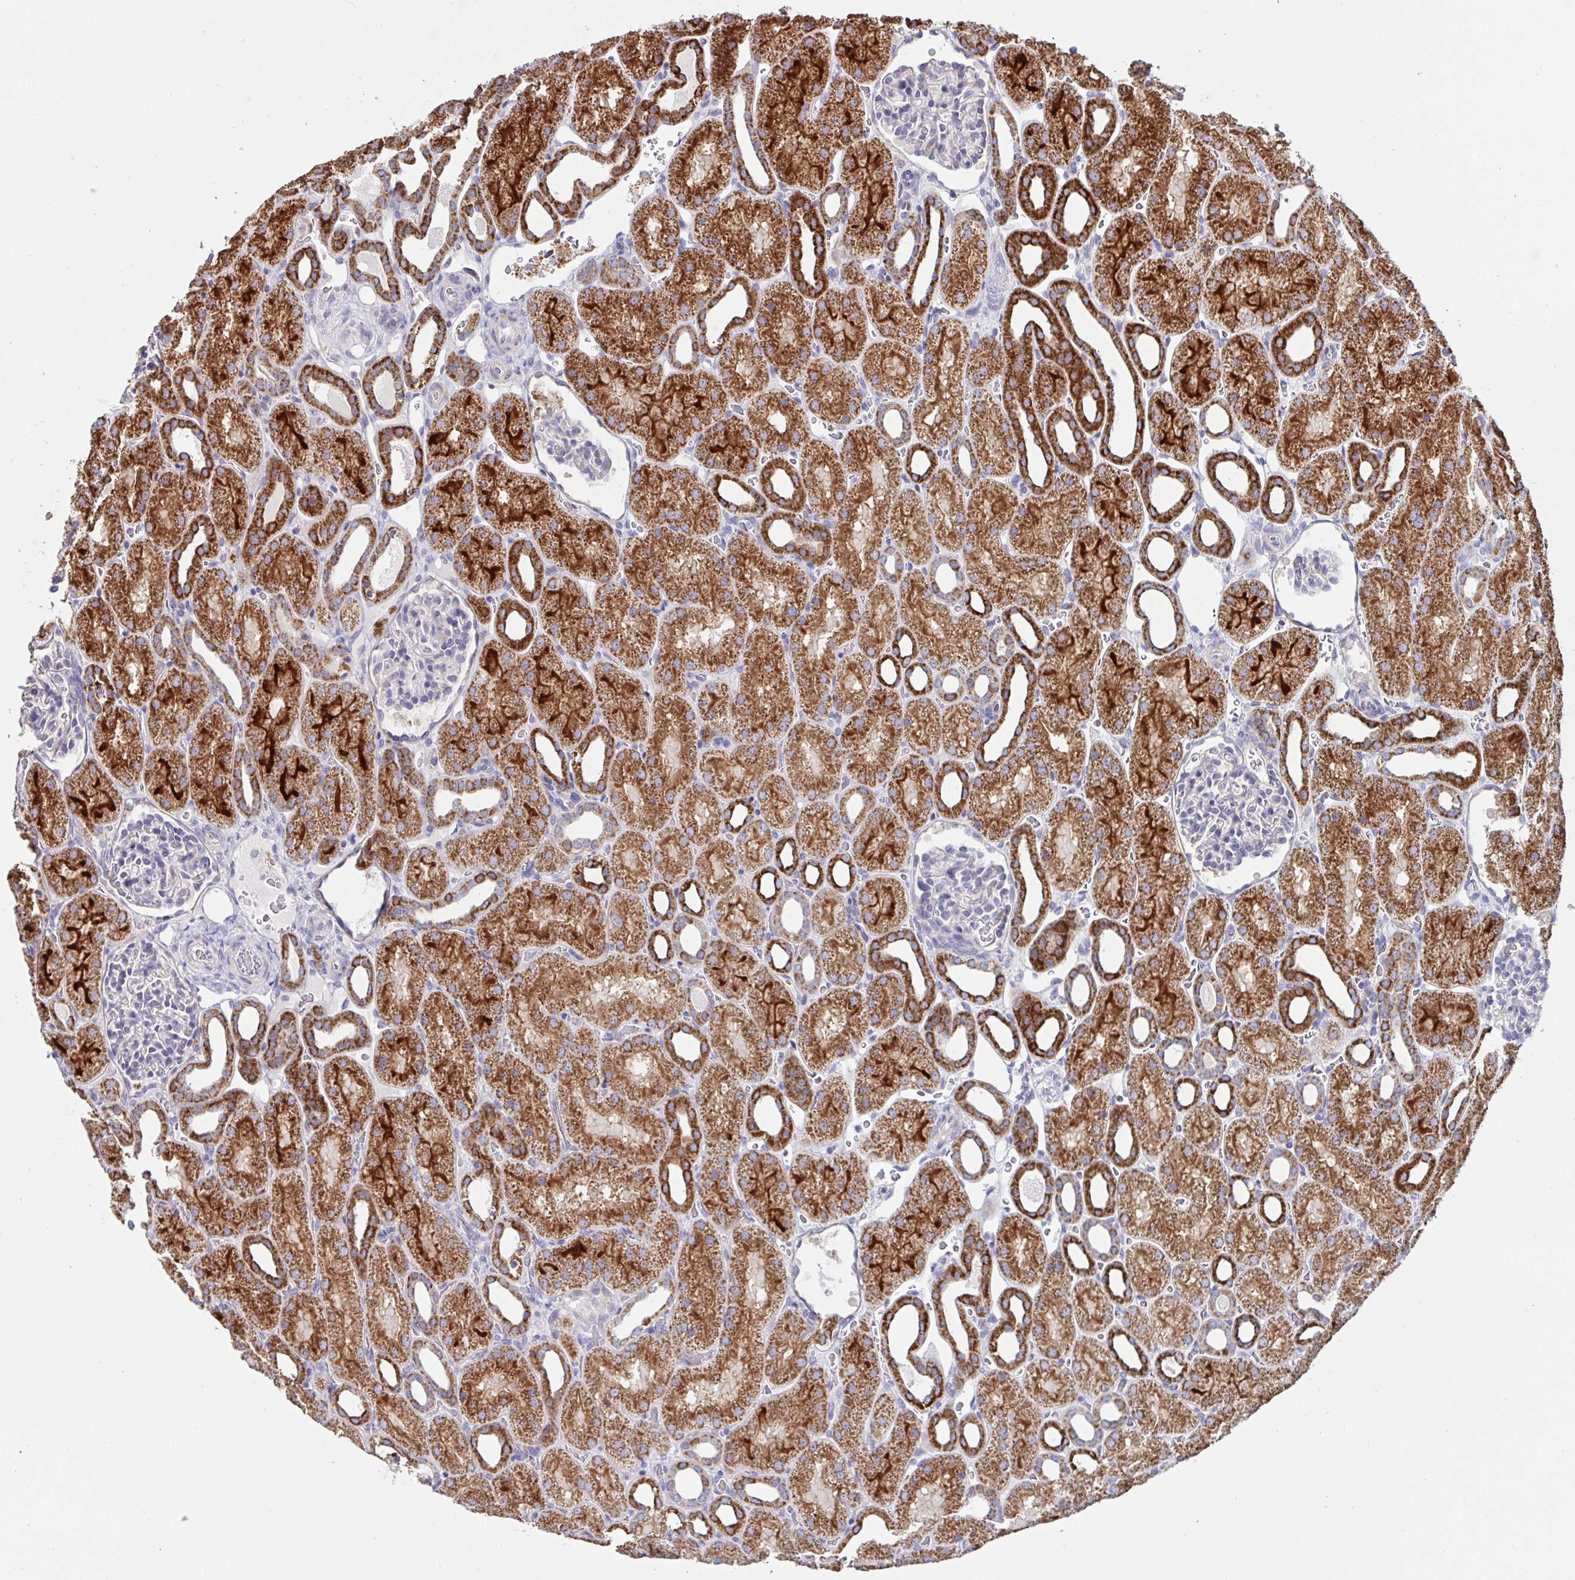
{"staining": {"intensity": "negative", "quantity": "none", "location": "none"}, "tissue": "kidney", "cell_type": "Cells in glomeruli", "image_type": "normal", "snomed": [{"axis": "morphology", "description": "Normal tissue, NOS"}, {"axis": "topography", "description": "Kidney"}], "caption": "Kidney stained for a protein using immunohistochemistry displays no positivity cells in glomeruli.", "gene": "DOK7", "patient": {"sex": "male", "age": 2}}